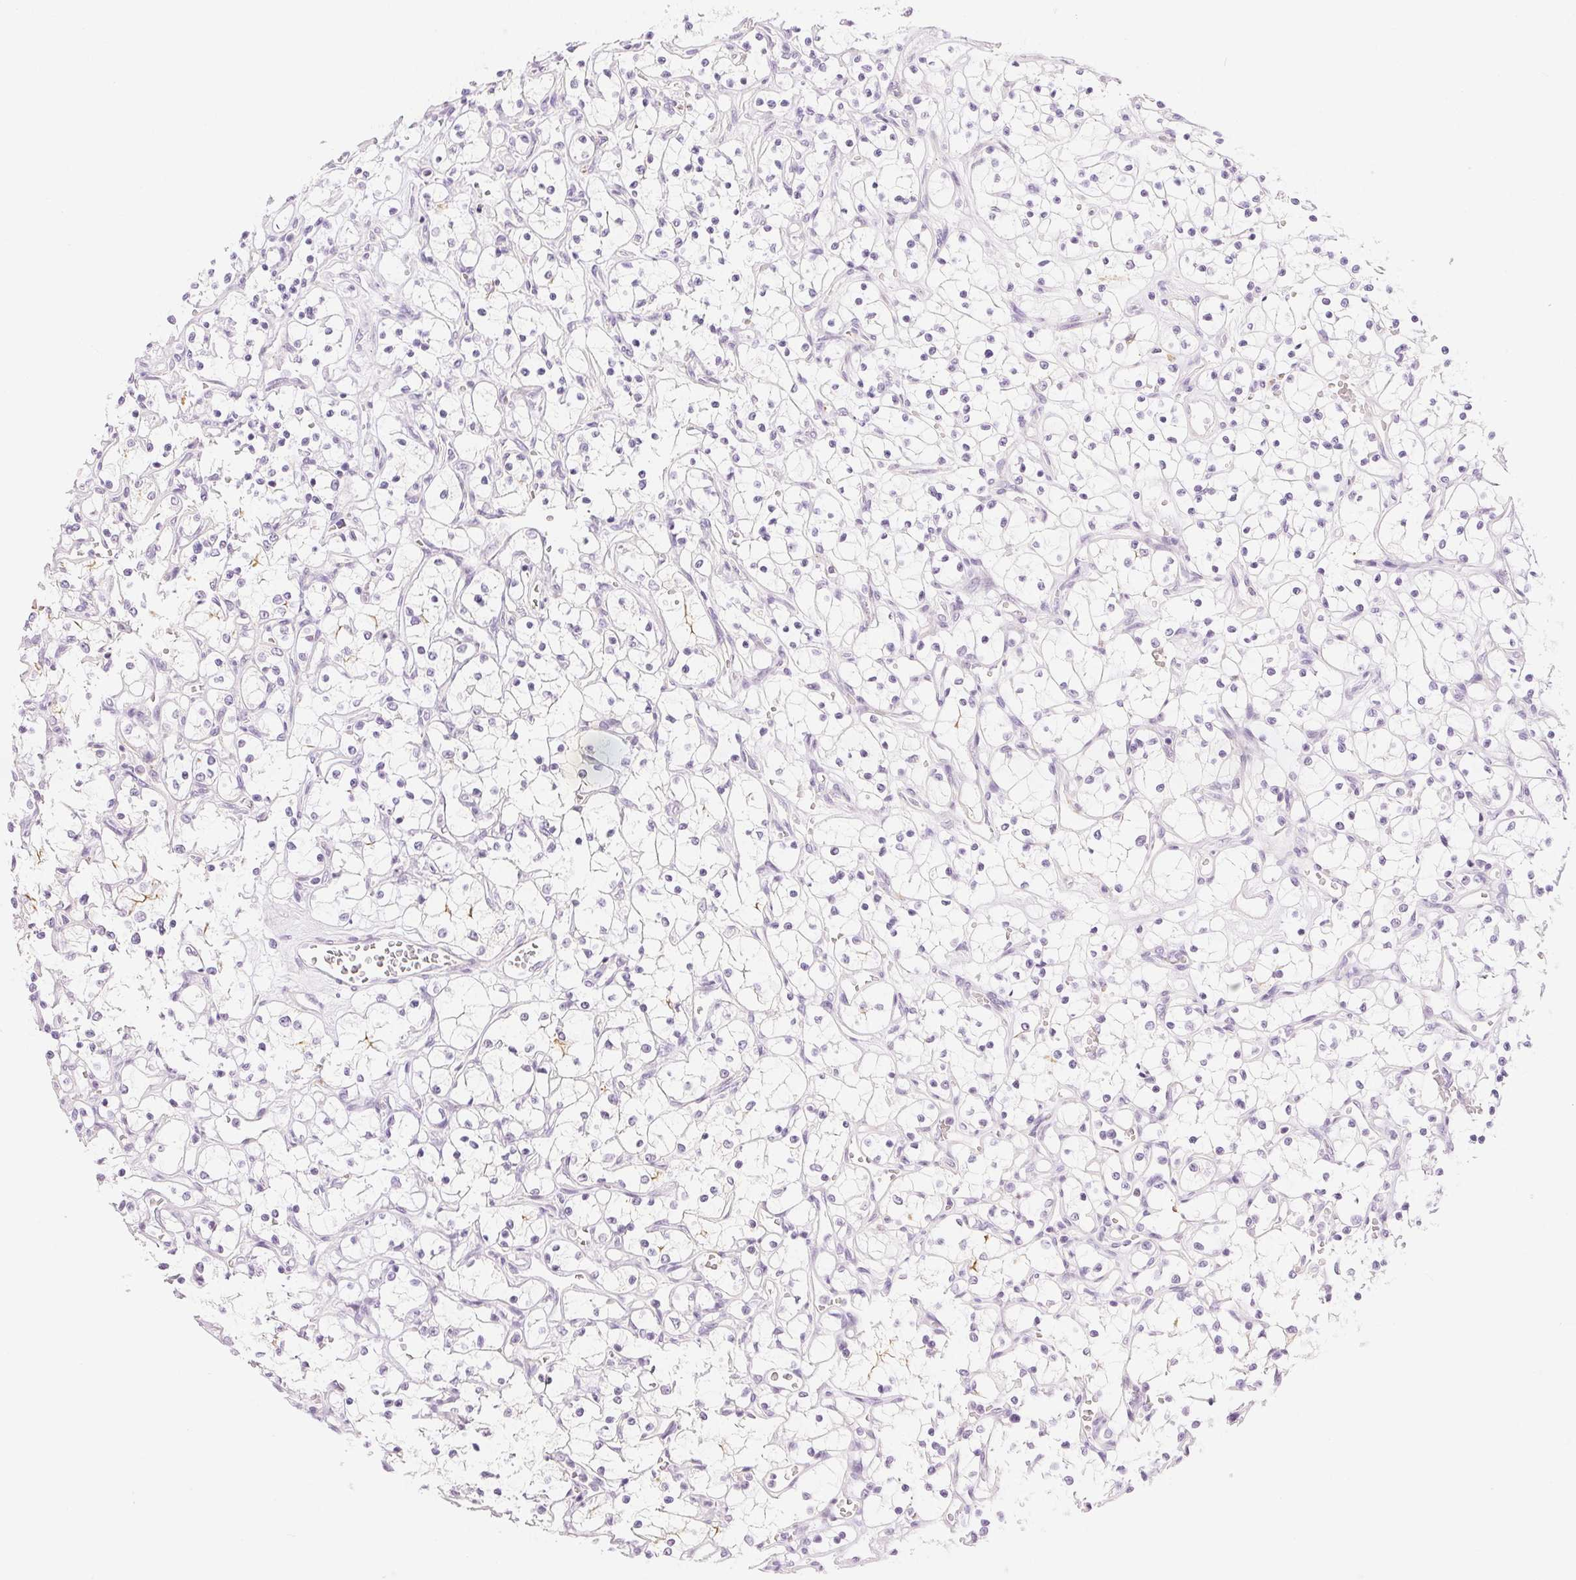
{"staining": {"intensity": "negative", "quantity": "none", "location": "none"}, "tissue": "renal cancer", "cell_type": "Tumor cells", "image_type": "cancer", "snomed": [{"axis": "morphology", "description": "Adenocarcinoma, NOS"}, {"axis": "topography", "description": "Kidney"}], "caption": "Tumor cells are negative for brown protein staining in renal cancer (adenocarcinoma).", "gene": "SLC5A2", "patient": {"sex": "female", "age": 69}}